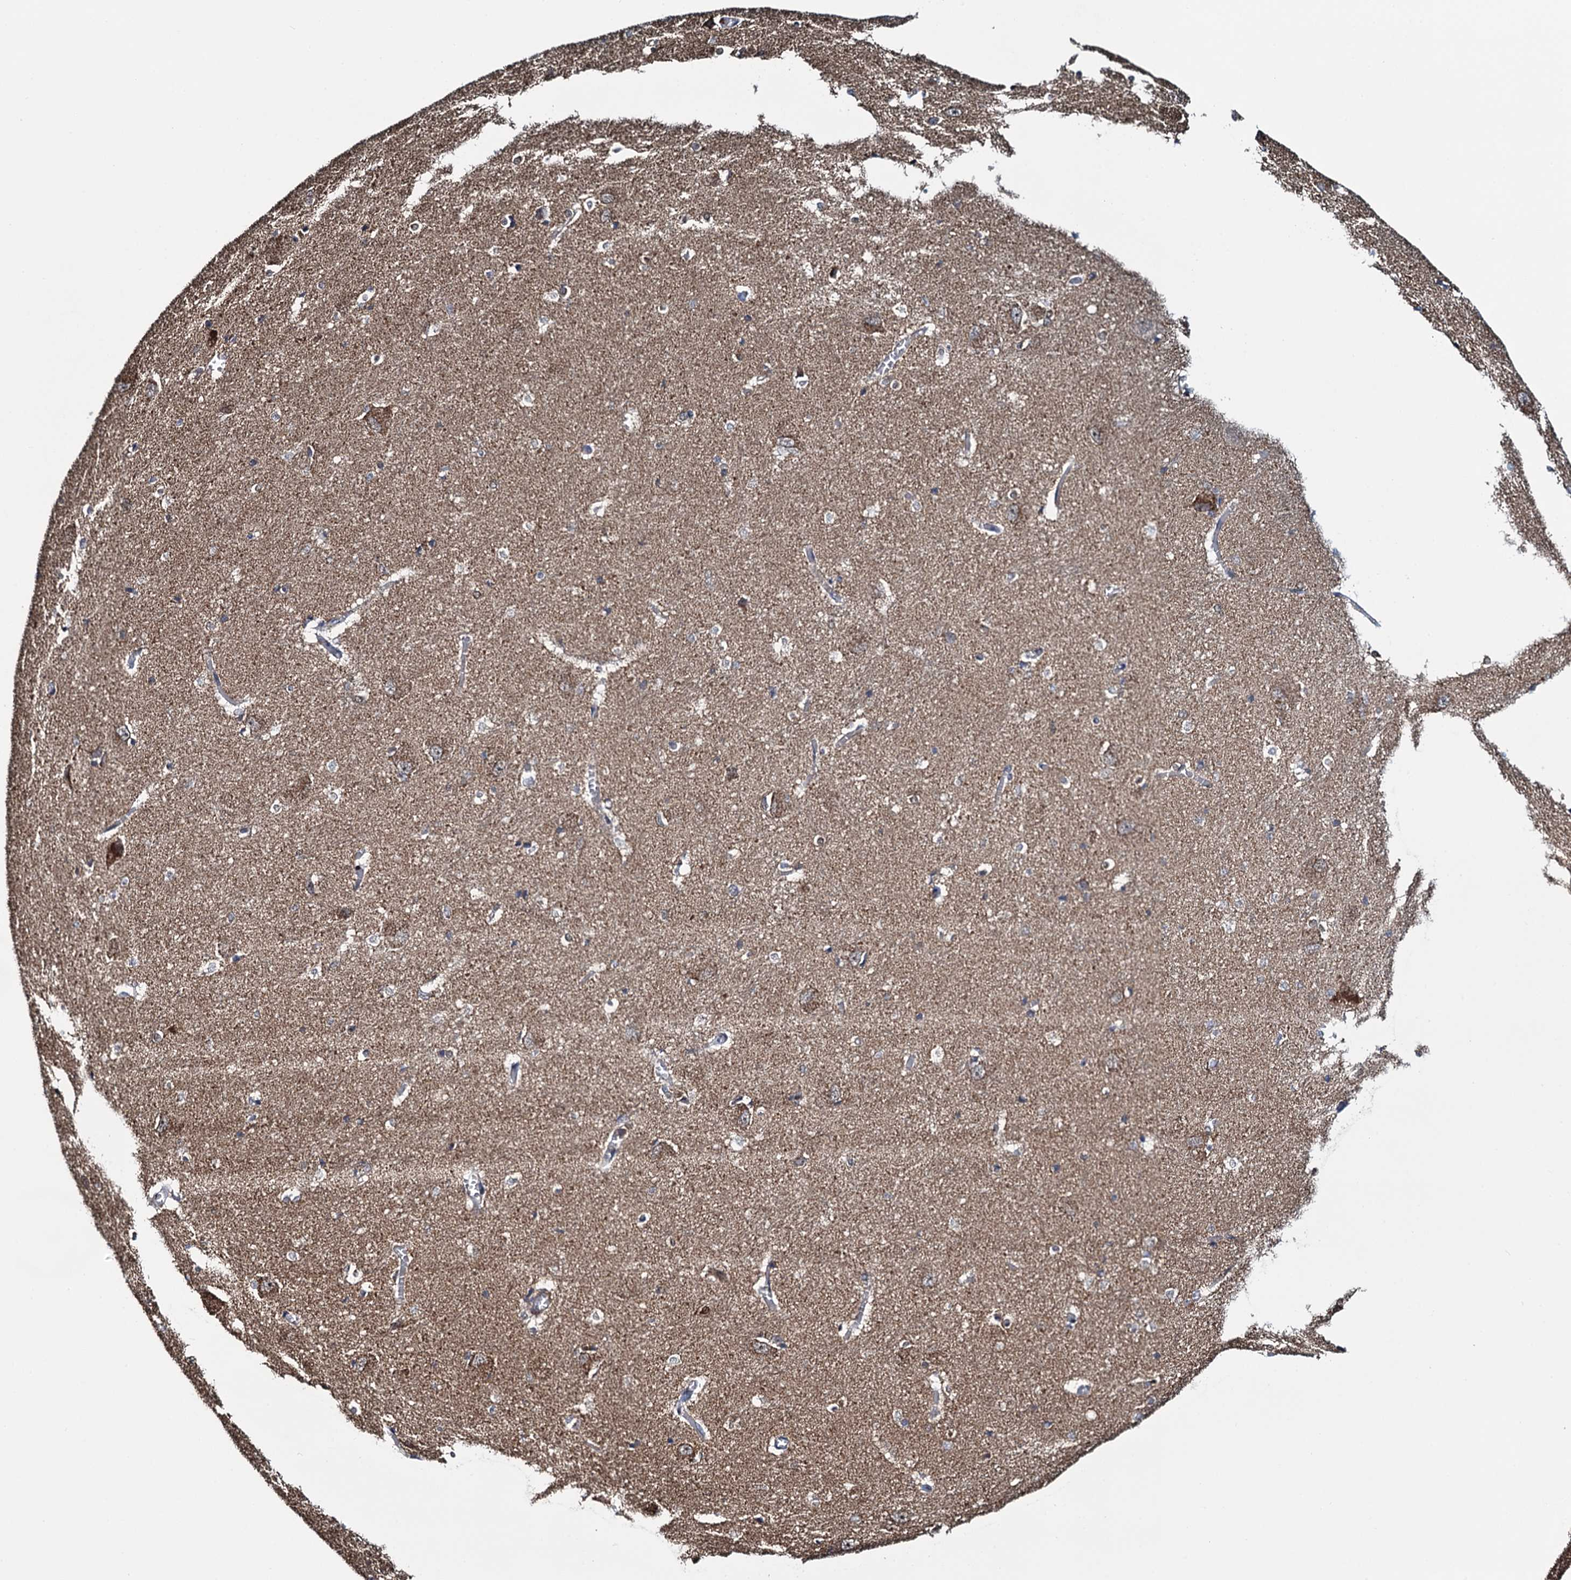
{"staining": {"intensity": "moderate", "quantity": "<25%", "location": "cytoplasmic/membranous"}, "tissue": "caudate", "cell_type": "Glial cells", "image_type": "normal", "snomed": [{"axis": "morphology", "description": "Normal tissue, NOS"}, {"axis": "topography", "description": "Lateral ventricle wall"}], "caption": "High-magnification brightfield microscopy of benign caudate stained with DAB (brown) and counterstained with hematoxylin (blue). glial cells exhibit moderate cytoplasmic/membranous staining is seen in about<25% of cells.", "gene": "CCDC102A", "patient": {"sex": "male", "age": 37}}